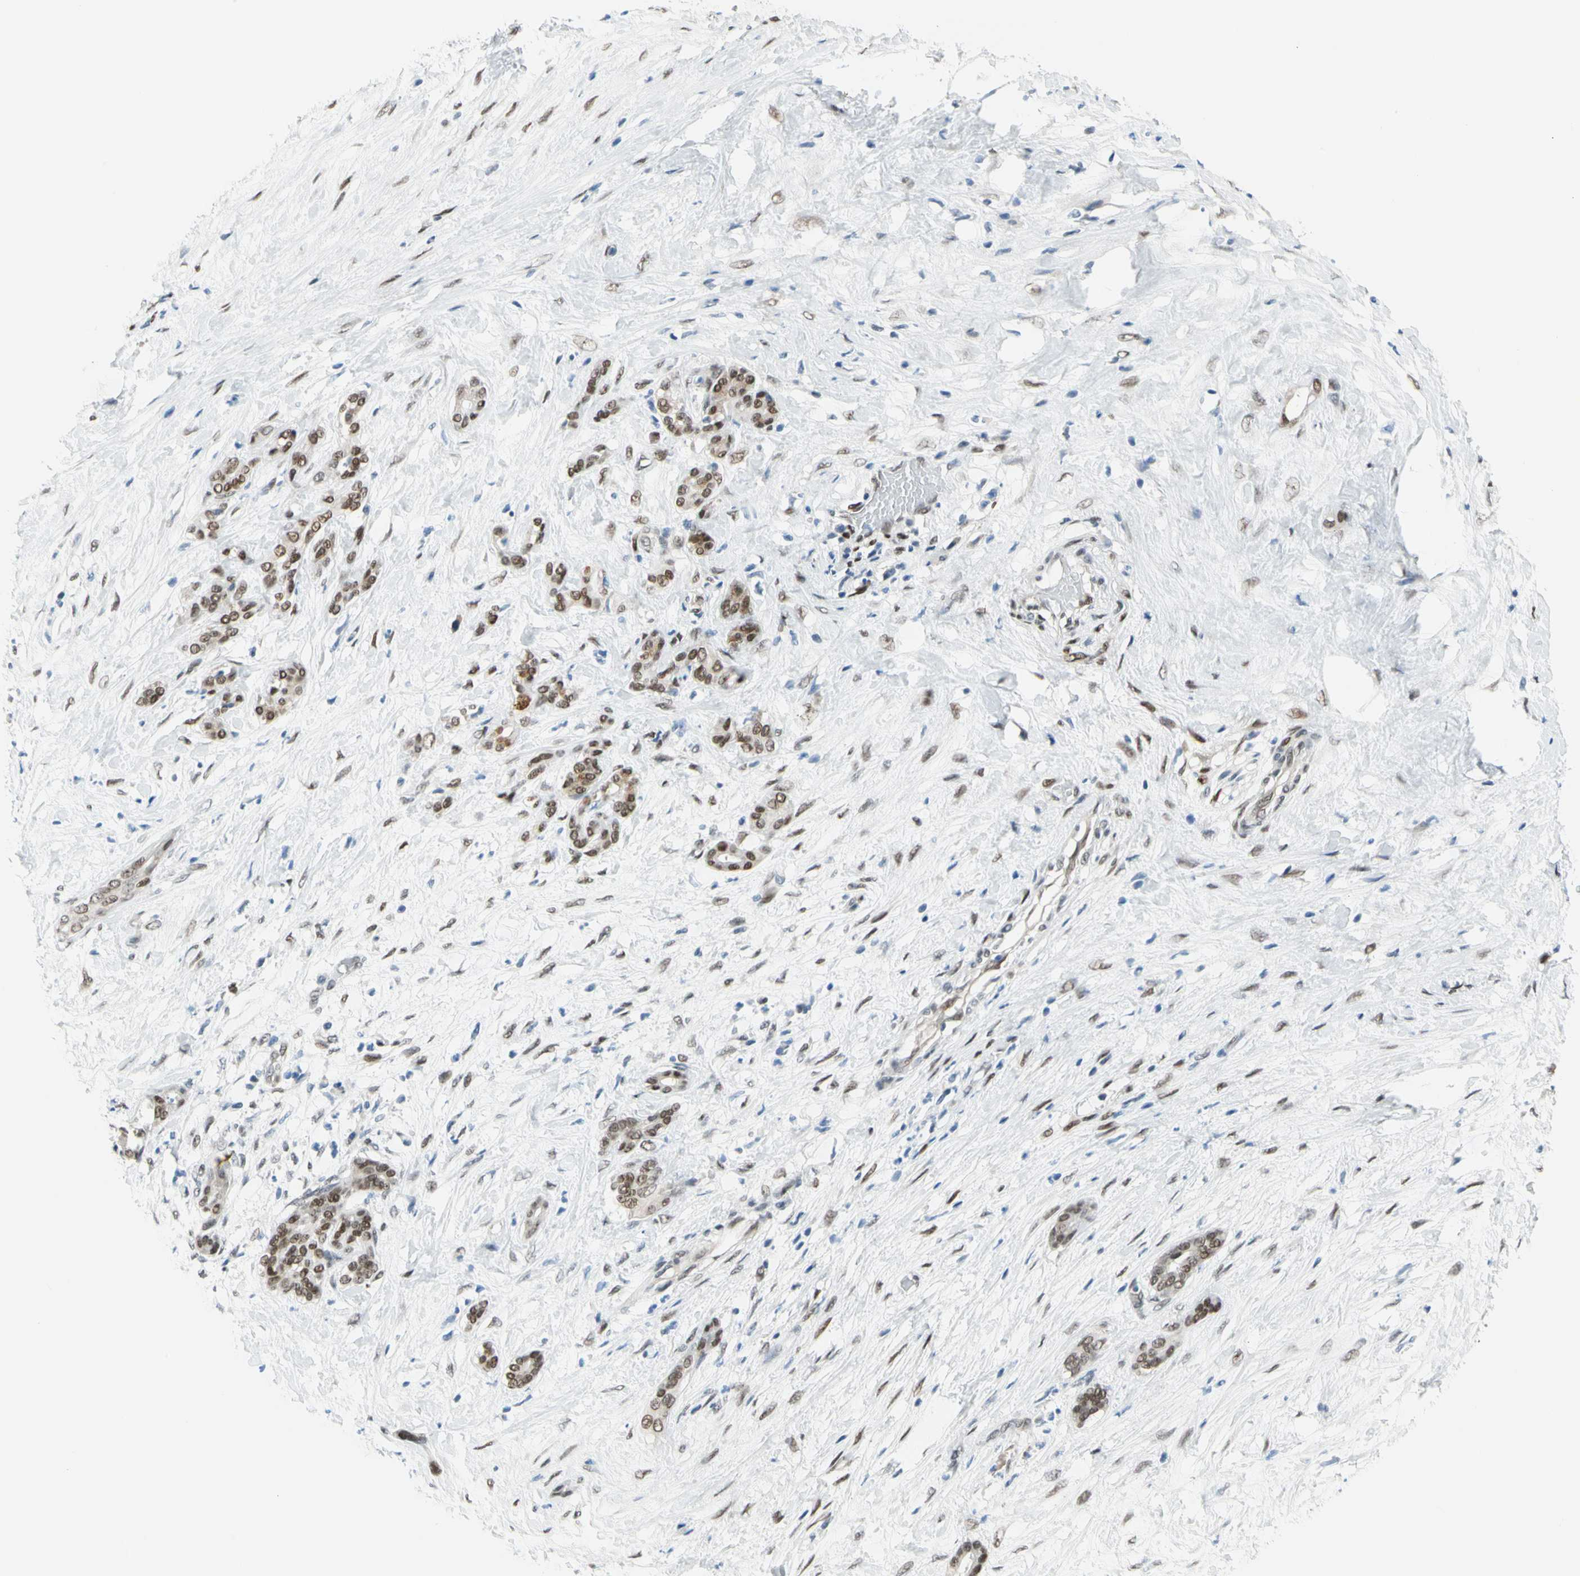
{"staining": {"intensity": "moderate", "quantity": ">75%", "location": "nuclear"}, "tissue": "pancreatic cancer", "cell_type": "Tumor cells", "image_type": "cancer", "snomed": [{"axis": "morphology", "description": "Adenocarcinoma, NOS"}, {"axis": "topography", "description": "Pancreas"}], "caption": "Protein expression analysis of human pancreatic cancer (adenocarcinoma) reveals moderate nuclear expression in about >75% of tumor cells.", "gene": "NFIA", "patient": {"sex": "male", "age": 41}}